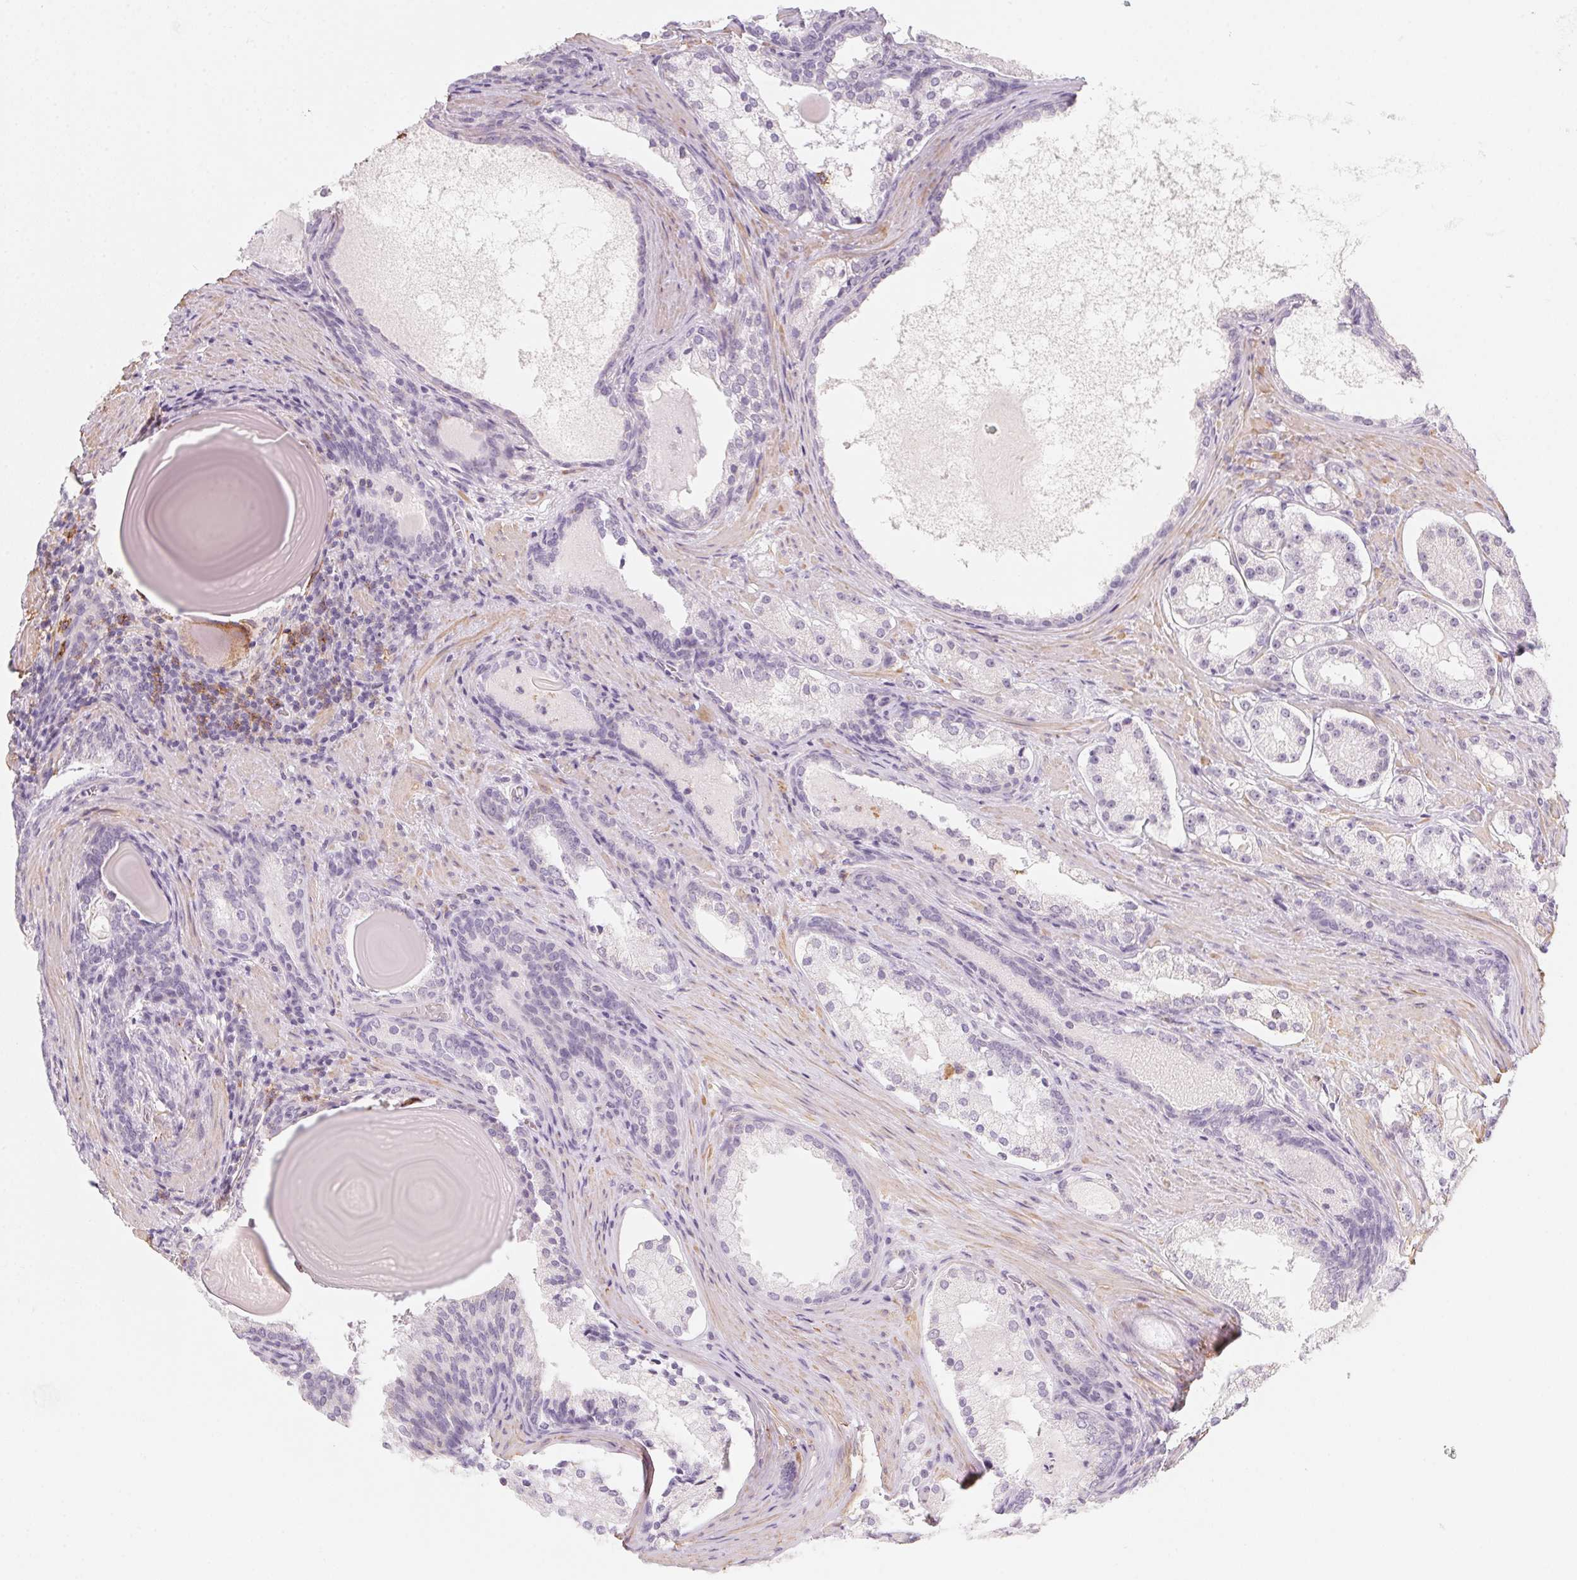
{"staining": {"intensity": "negative", "quantity": "none", "location": "none"}, "tissue": "prostate cancer", "cell_type": "Tumor cells", "image_type": "cancer", "snomed": [{"axis": "morphology", "description": "Adenocarcinoma, Low grade"}, {"axis": "topography", "description": "Prostate"}], "caption": "Prostate cancer (low-grade adenocarcinoma) was stained to show a protein in brown. There is no significant expression in tumor cells. The staining was performed using DAB (3,3'-diaminobenzidine) to visualize the protein expression in brown, while the nuclei were stained in blue with hematoxylin (Magnification: 20x).", "gene": "PRPH", "patient": {"sex": "male", "age": 57}}